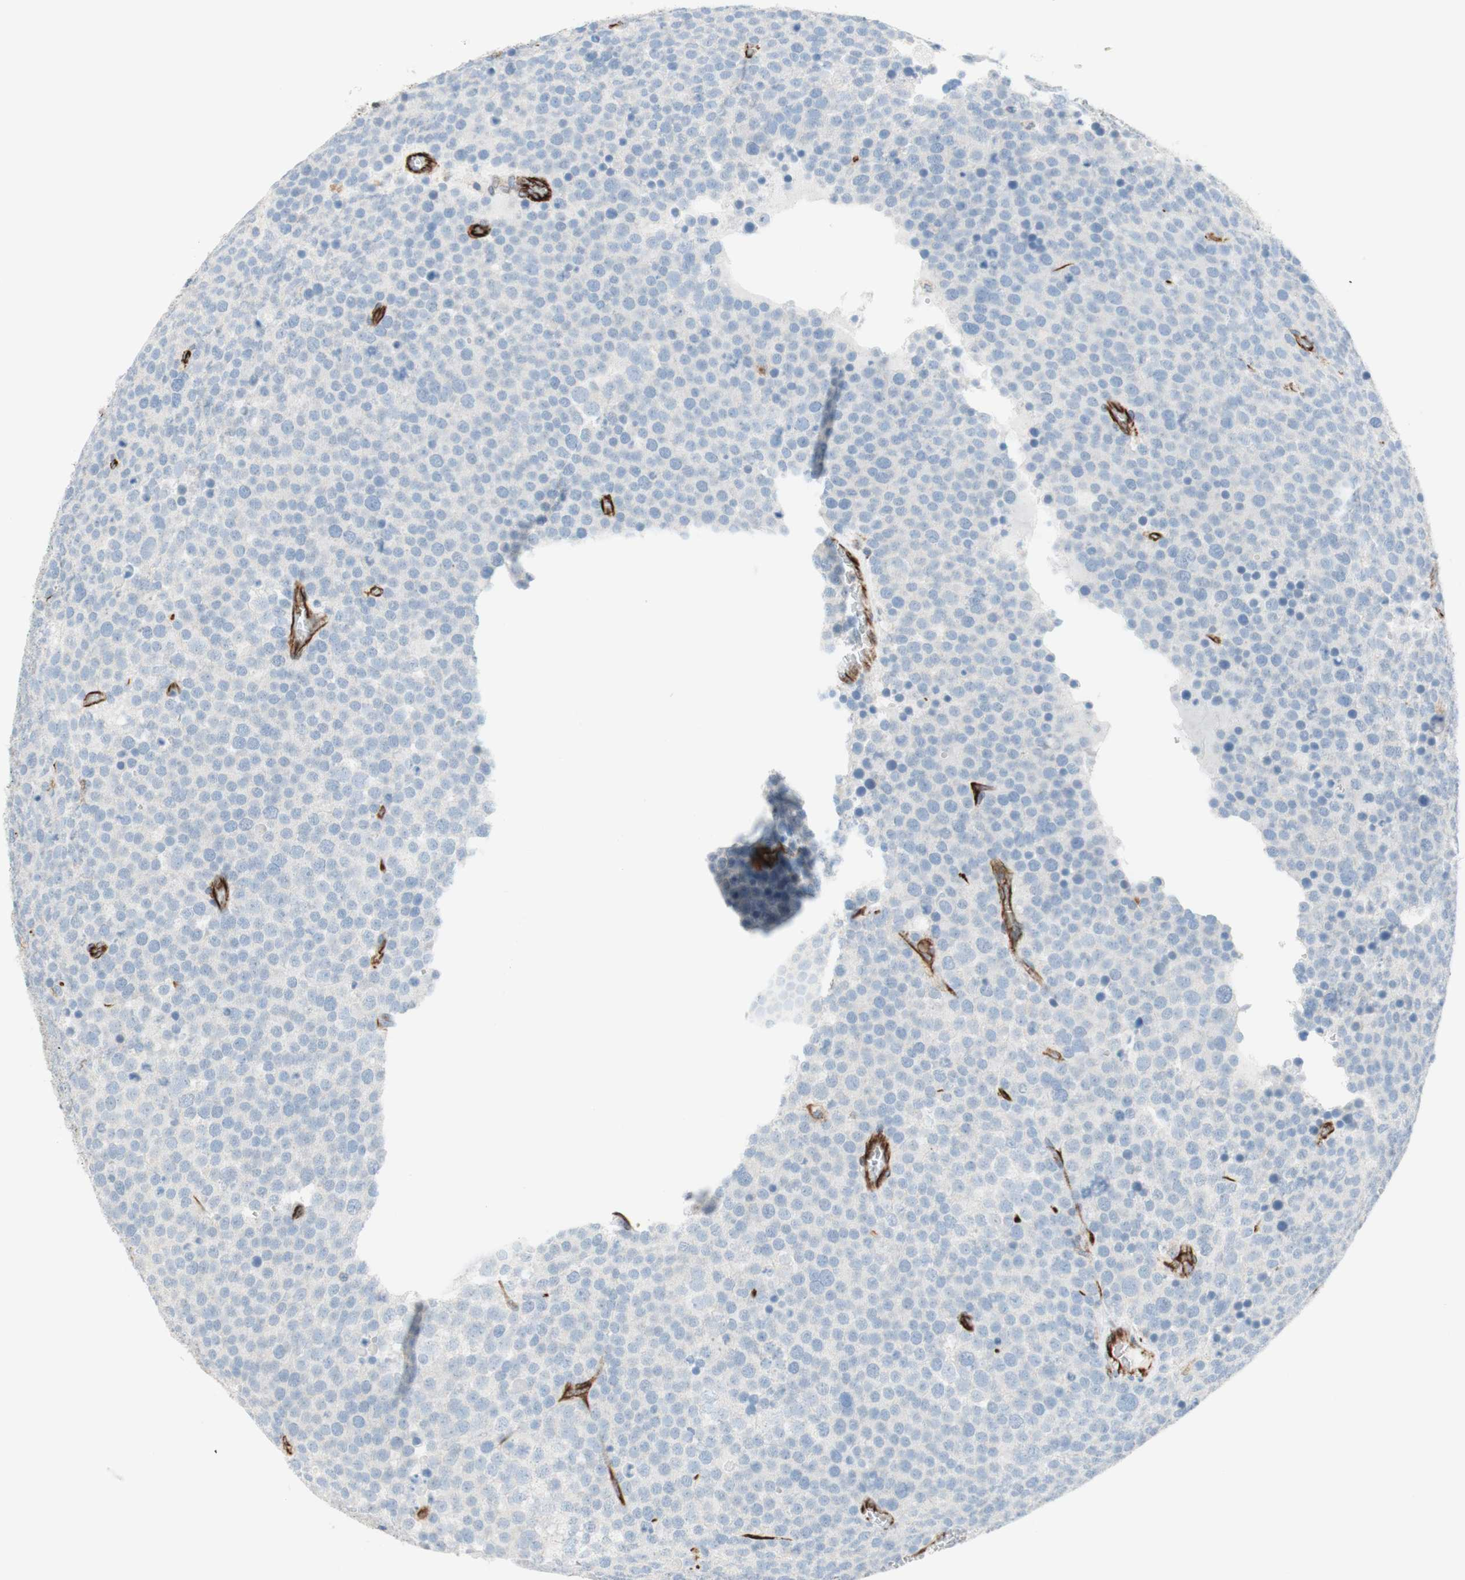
{"staining": {"intensity": "negative", "quantity": "none", "location": "none"}, "tissue": "testis cancer", "cell_type": "Tumor cells", "image_type": "cancer", "snomed": [{"axis": "morphology", "description": "Seminoma, NOS"}, {"axis": "topography", "description": "Testis"}], "caption": "IHC of testis cancer (seminoma) displays no positivity in tumor cells.", "gene": "POU2AF1", "patient": {"sex": "male", "age": 71}}